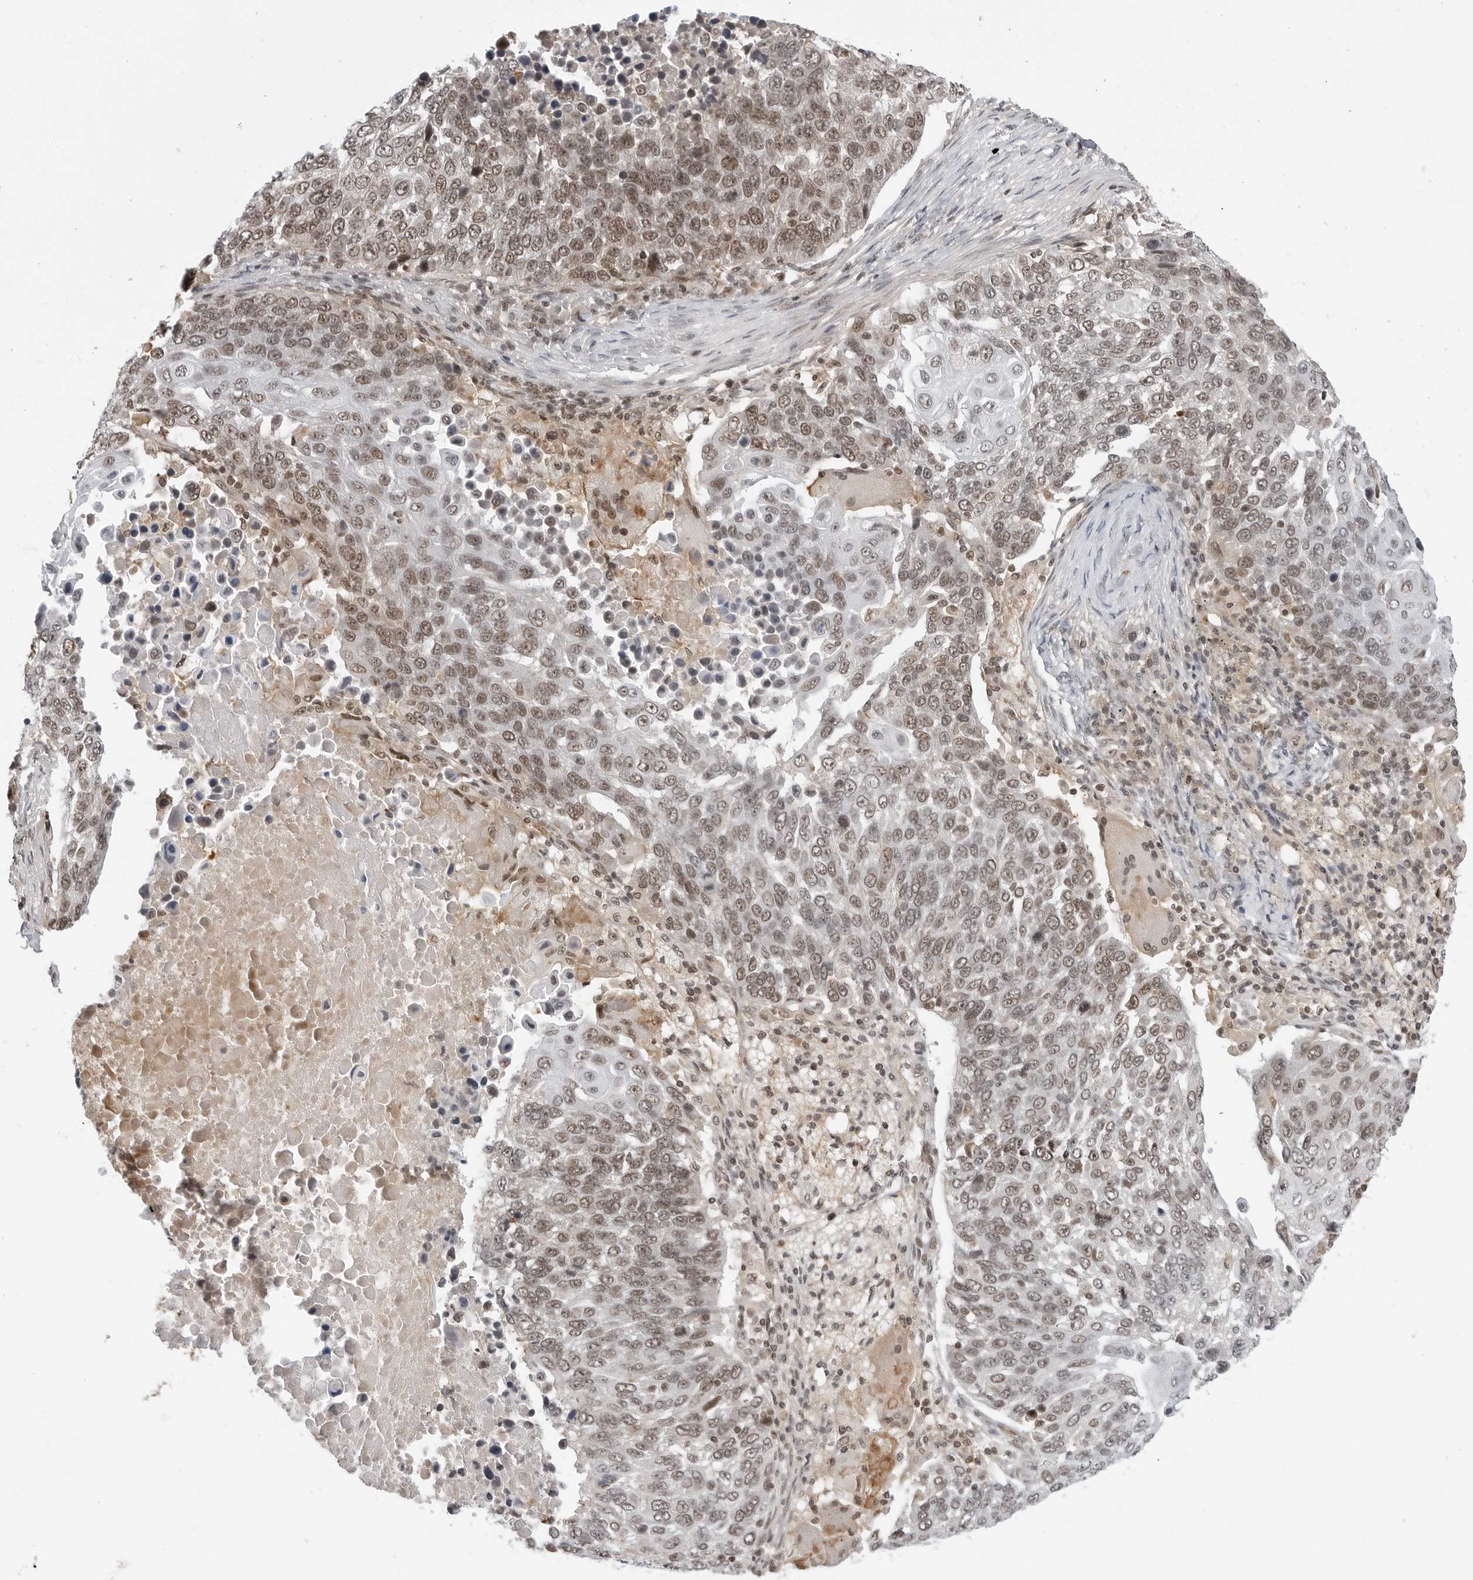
{"staining": {"intensity": "moderate", "quantity": "25%-75%", "location": "nuclear"}, "tissue": "lung cancer", "cell_type": "Tumor cells", "image_type": "cancer", "snomed": [{"axis": "morphology", "description": "Squamous cell carcinoma, NOS"}, {"axis": "topography", "description": "Lung"}], "caption": "High-power microscopy captured an immunohistochemistry (IHC) micrograph of lung squamous cell carcinoma, revealing moderate nuclear expression in about 25%-75% of tumor cells.", "gene": "C8orf33", "patient": {"sex": "male", "age": 66}}